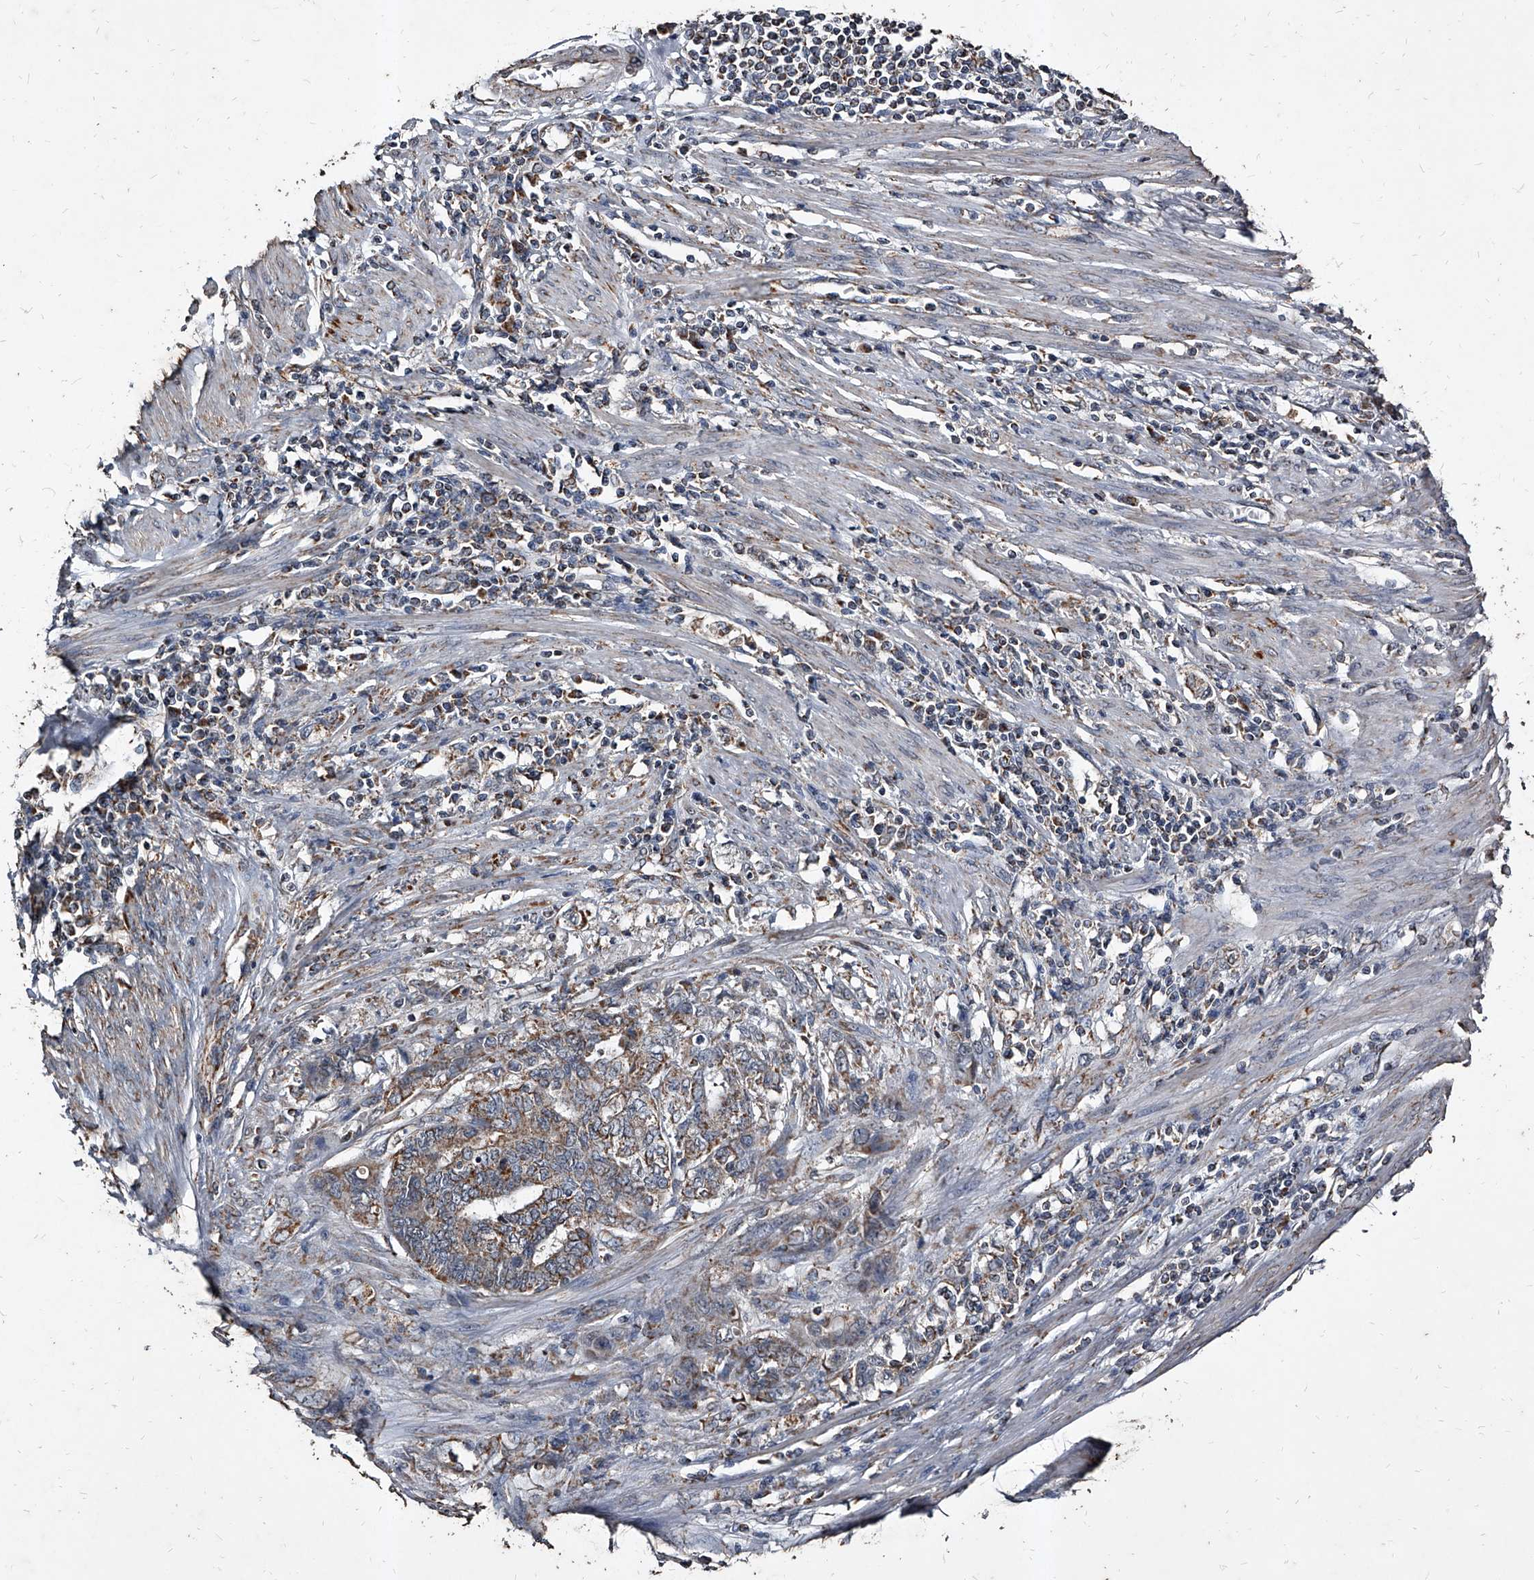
{"staining": {"intensity": "moderate", "quantity": ">75%", "location": "cytoplasmic/membranous"}, "tissue": "endometrial cancer", "cell_type": "Tumor cells", "image_type": "cancer", "snomed": [{"axis": "morphology", "description": "Adenocarcinoma, NOS"}, {"axis": "topography", "description": "Uterus"}, {"axis": "topography", "description": "Endometrium"}], "caption": "Immunohistochemistry histopathology image of adenocarcinoma (endometrial) stained for a protein (brown), which demonstrates medium levels of moderate cytoplasmic/membranous expression in about >75% of tumor cells.", "gene": "GPR183", "patient": {"sex": "female", "age": 70}}